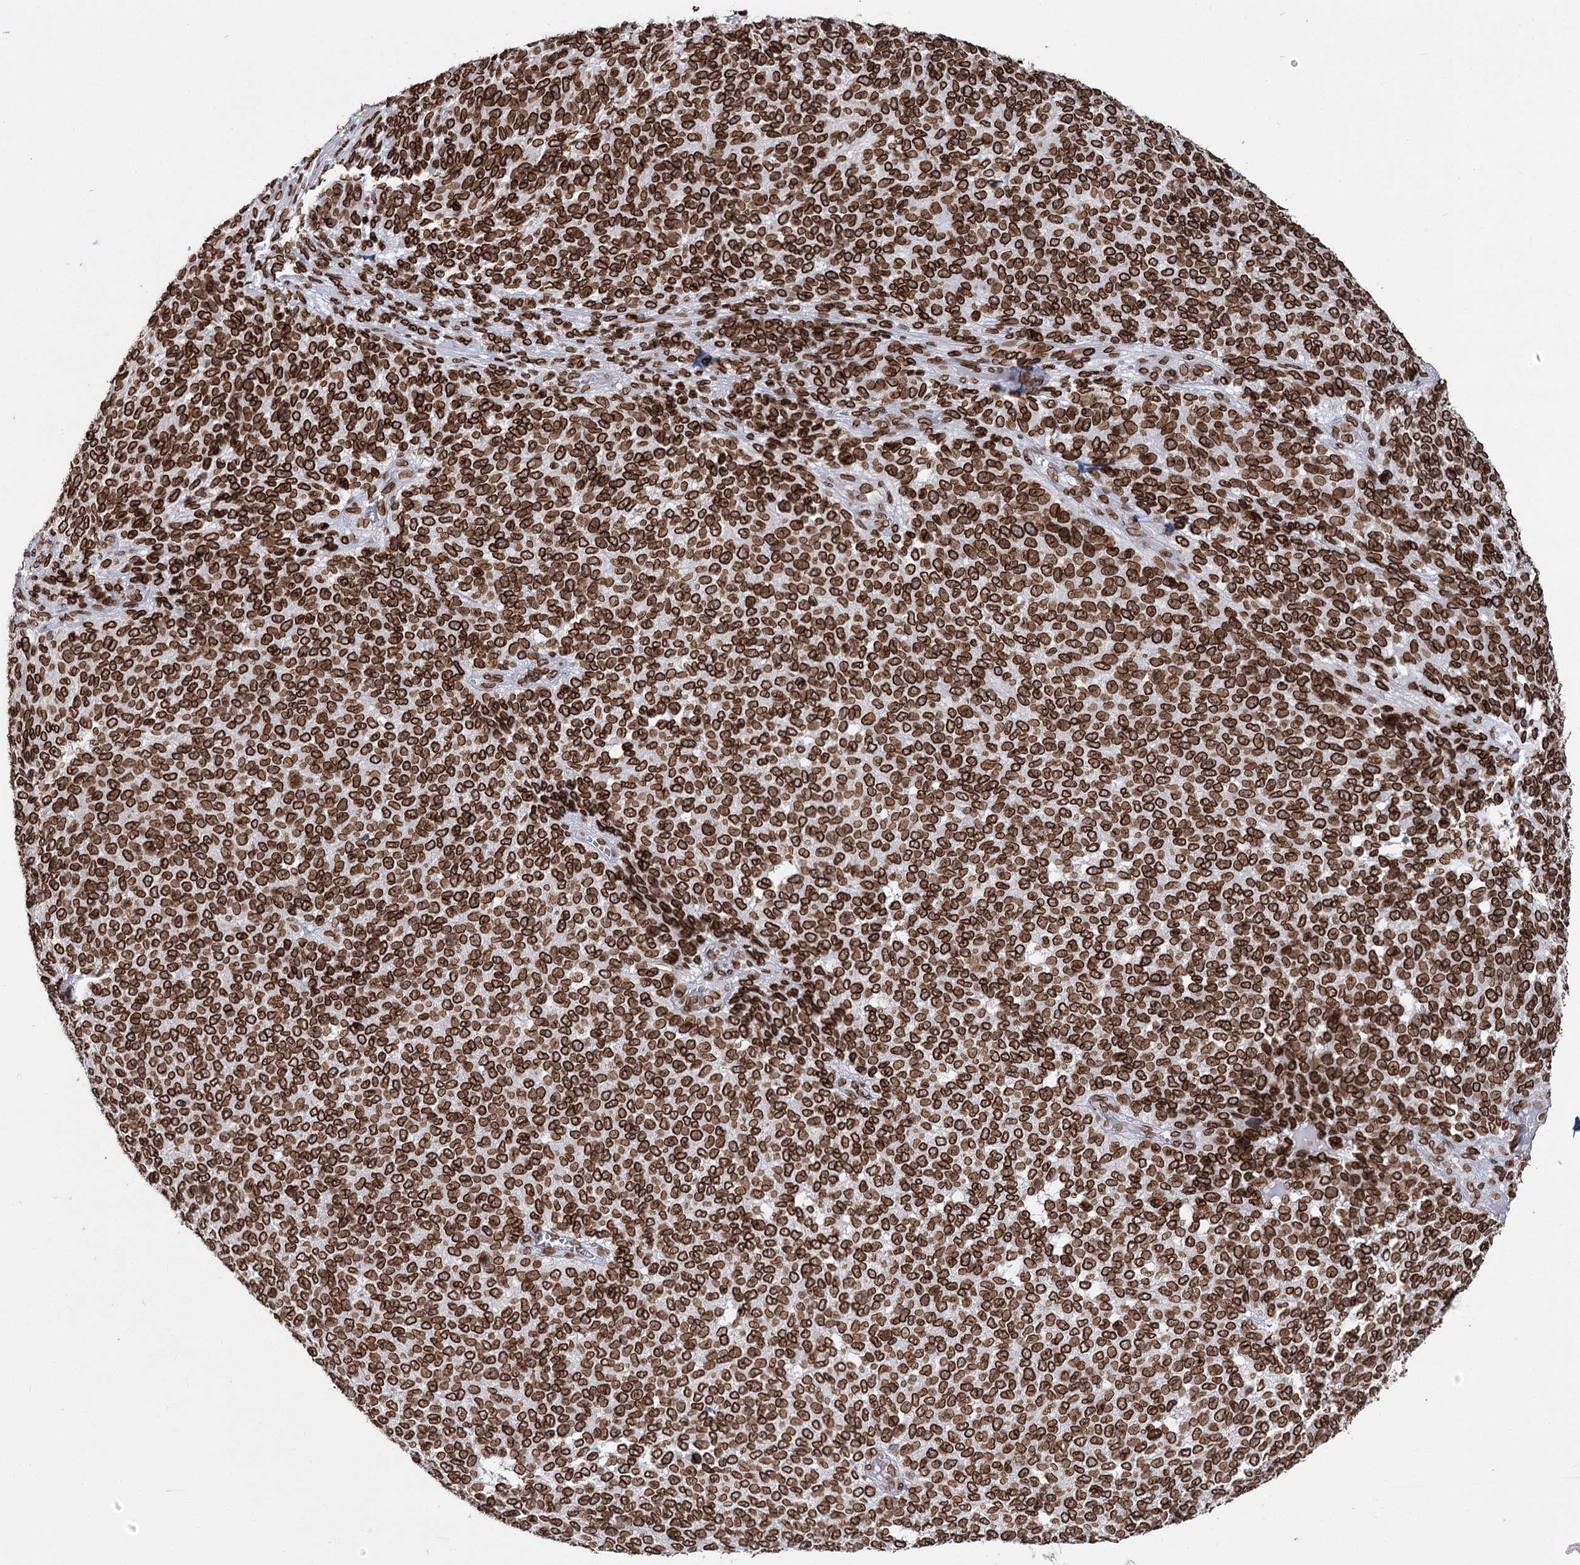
{"staining": {"intensity": "strong", "quantity": ">75%", "location": "cytoplasmic/membranous,nuclear"}, "tissue": "melanoma", "cell_type": "Tumor cells", "image_type": "cancer", "snomed": [{"axis": "morphology", "description": "Malignant melanoma, NOS"}, {"axis": "topography", "description": "Skin"}], "caption": "The immunohistochemical stain labels strong cytoplasmic/membranous and nuclear expression in tumor cells of malignant melanoma tissue.", "gene": "KIAA0930", "patient": {"sex": "male", "age": 49}}